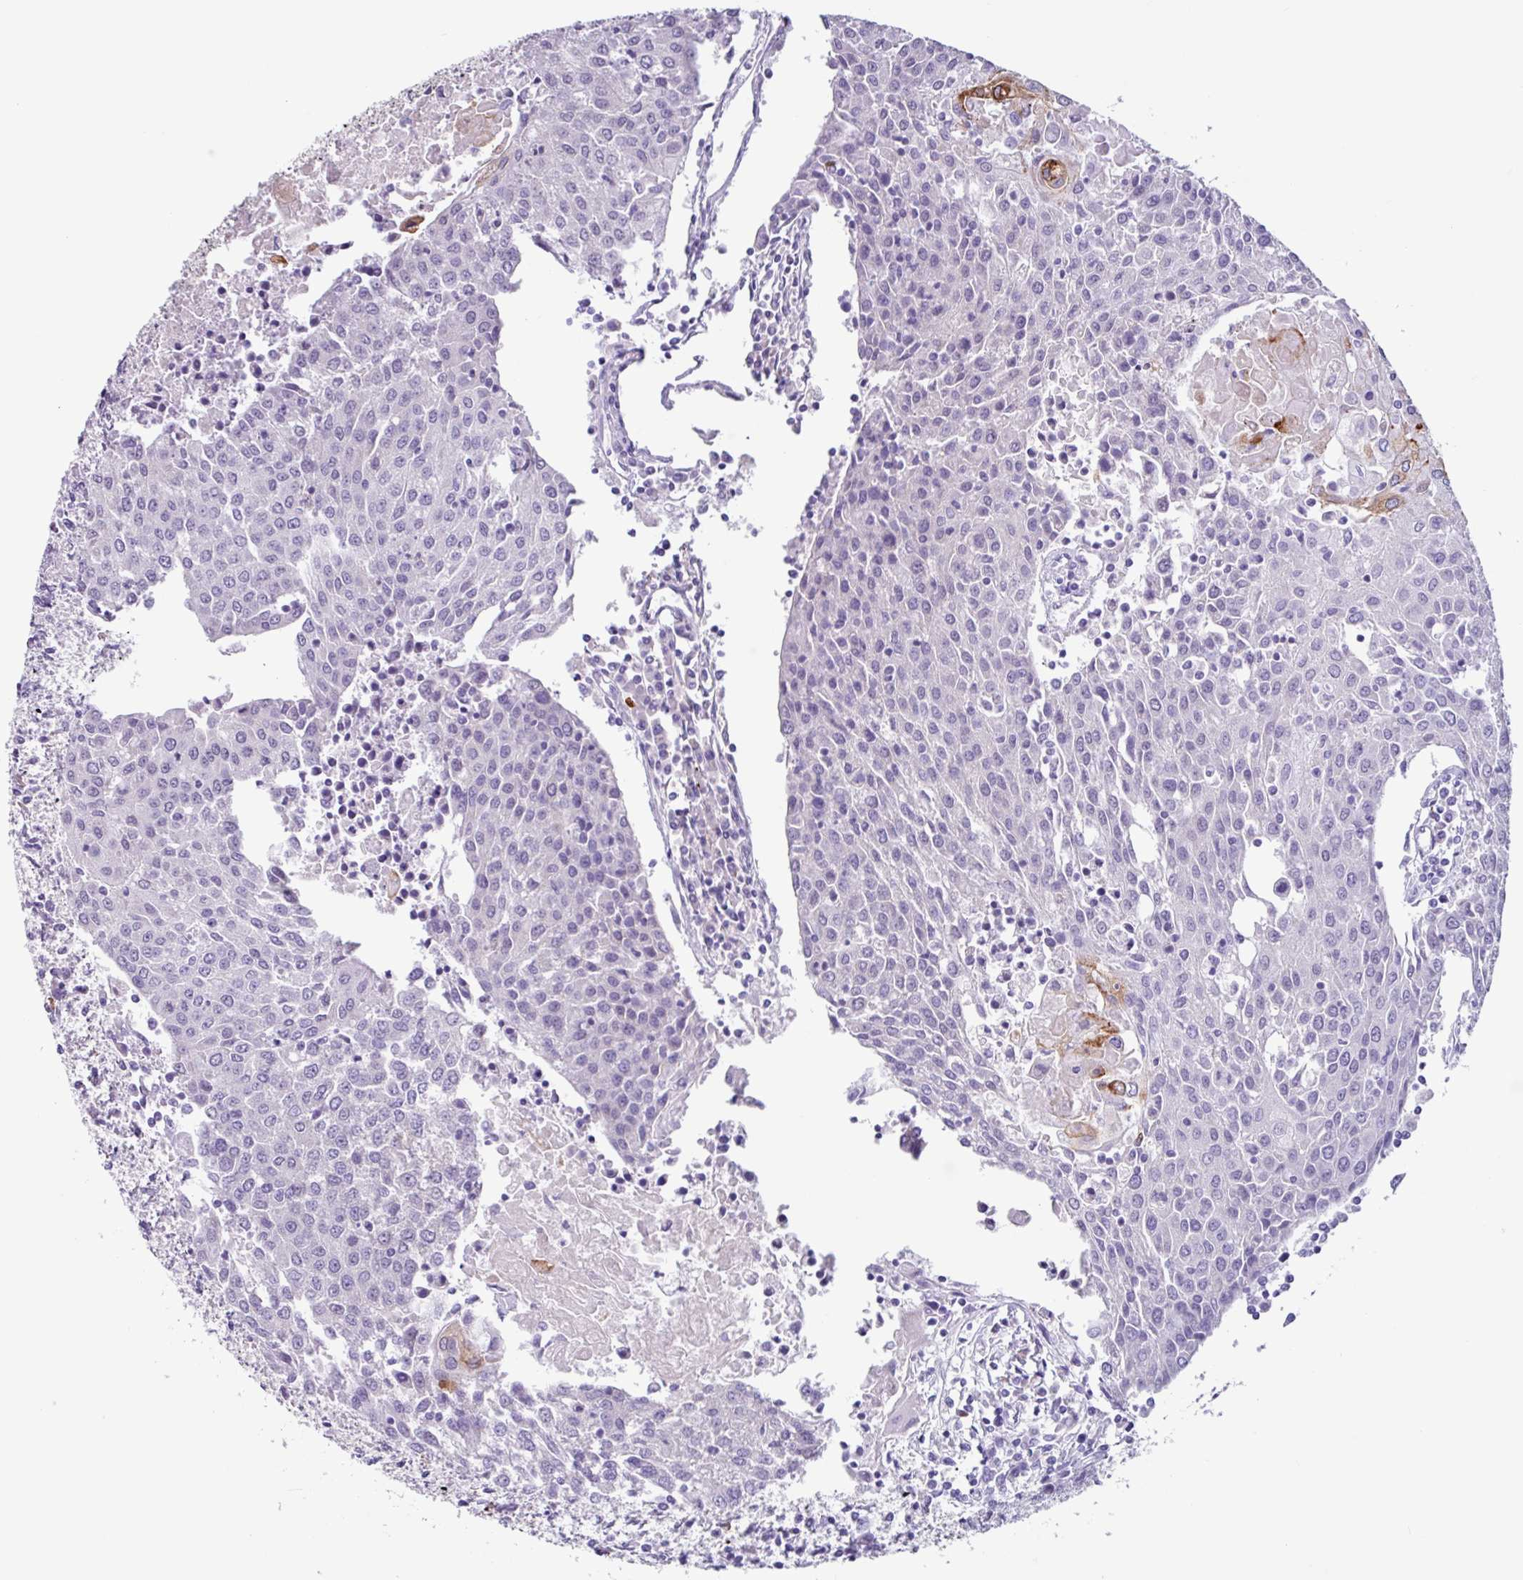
{"staining": {"intensity": "negative", "quantity": "none", "location": "none"}, "tissue": "urothelial cancer", "cell_type": "Tumor cells", "image_type": "cancer", "snomed": [{"axis": "morphology", "description": "Urothelial carcinoma, High grade"}, {"axis": "topography", "description": "Urinary bladder"}], "caption": "Immunohistochemistry (IHC) histopathology image of urothelial cancer stained for a protein (brown), which demonstrates no expression in tumor cells. (DAB immunohistochemistry (IHC) visualized using brightfield microscopy, high magnification).", "gene": "OTX1", "patient": {"sex": "female", "age": 85}}